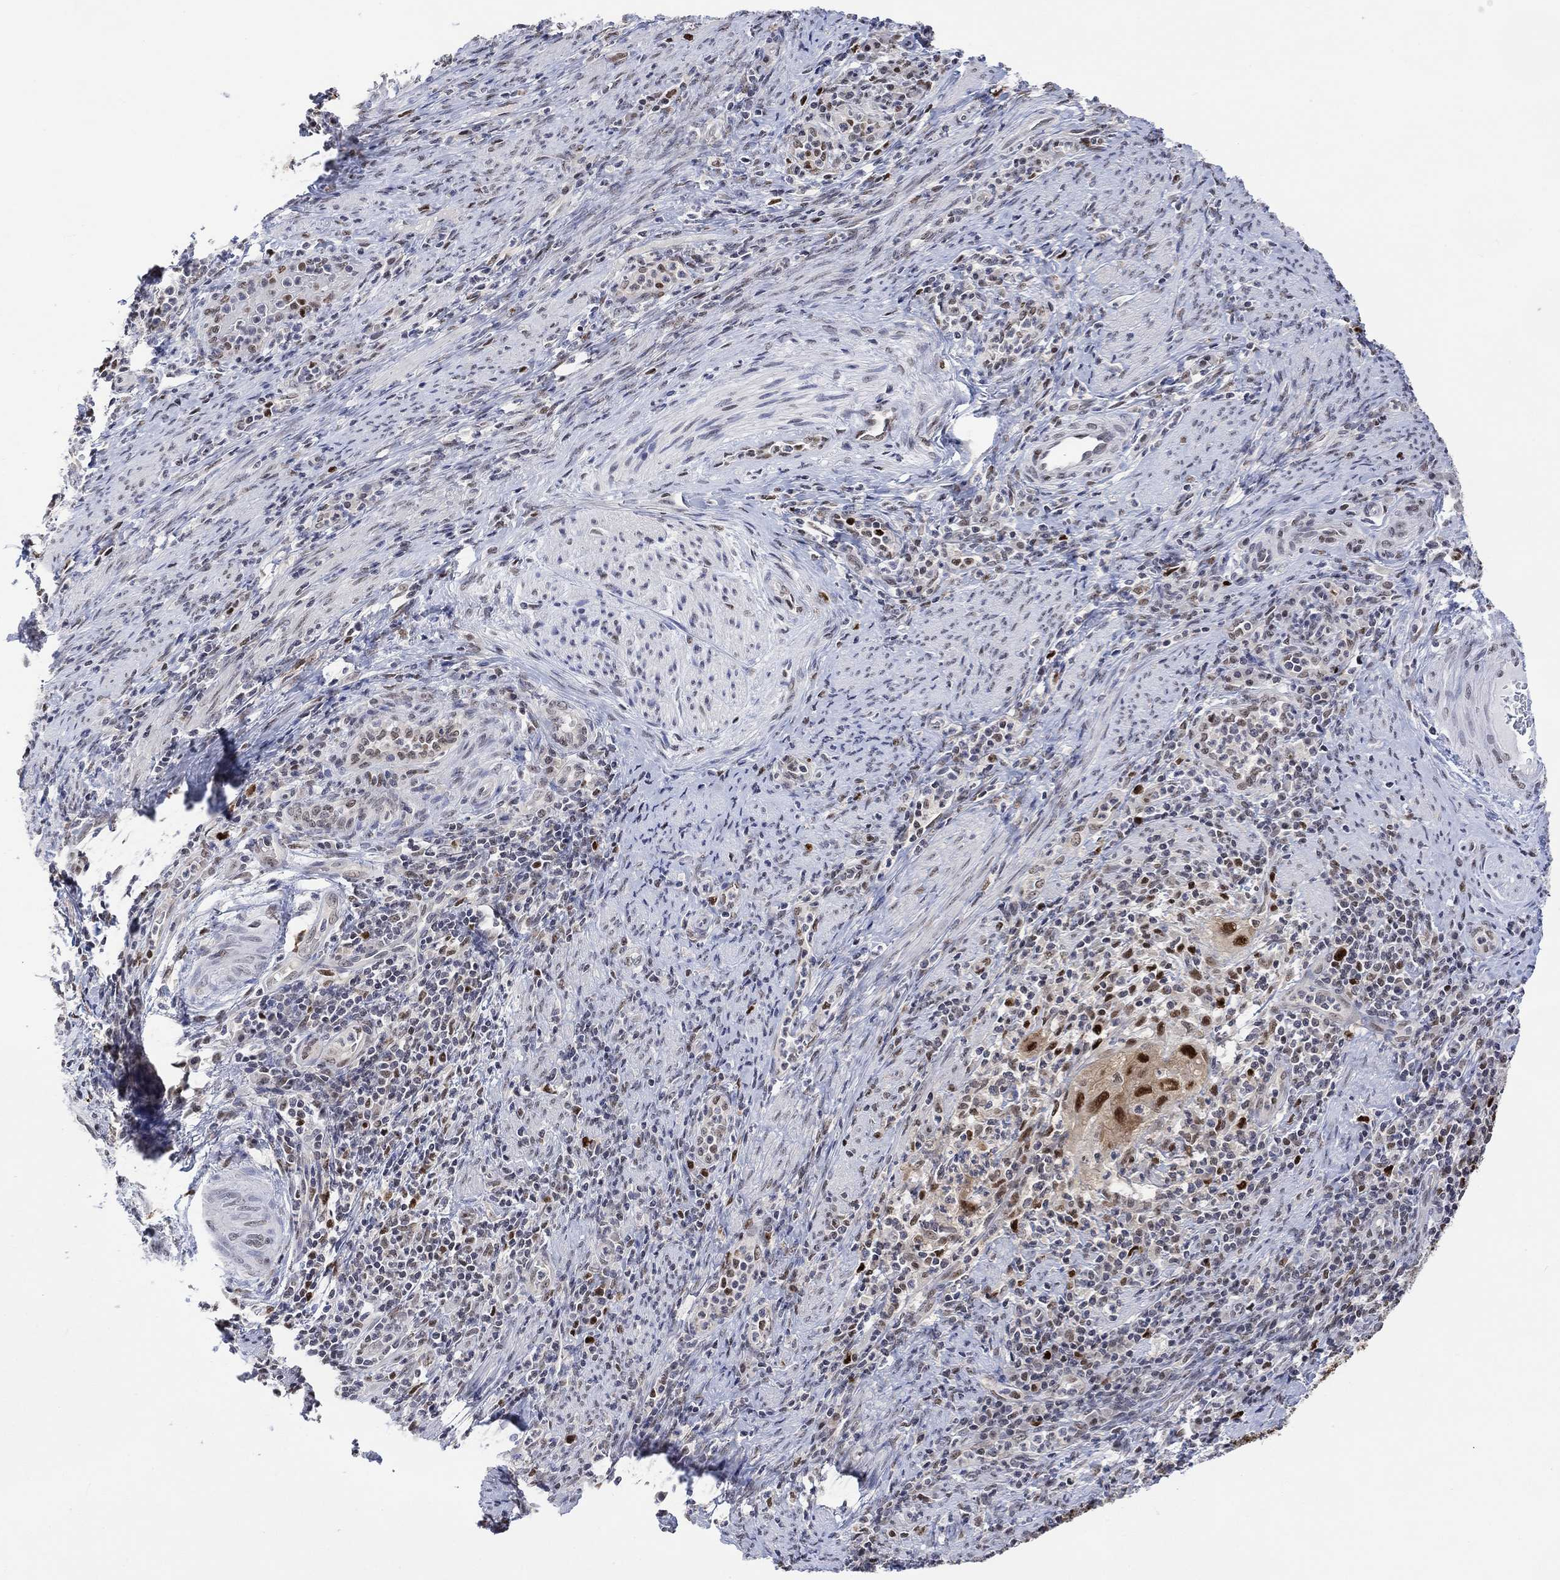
{"staining": {"intensity": "strong", "quantity": "25%-75%", "location": "nuclear"}, "tissue": "cervical cancer", "cell_type": "Tumor cells", "image_type": "cancer", "snomed": [{"axis": "morphology", "description": "Squamous cell carcinoma, NOS"}, {"axis": "topography", "description": "Cervix"}], "caption": "Immunohistochemical staining of squamous cell carcinoma (cervical) shows high levels of strong nuclear staining in about 25%-75% of tumor cells. (Stains: DAB (3,3'-diaminobenzidine) in brown, nuclei in blue, Microscopy: brightfield microscopy at high magnification).", "gene": "RAD54L2", "patient": {"sex": "female", "age": 26}}